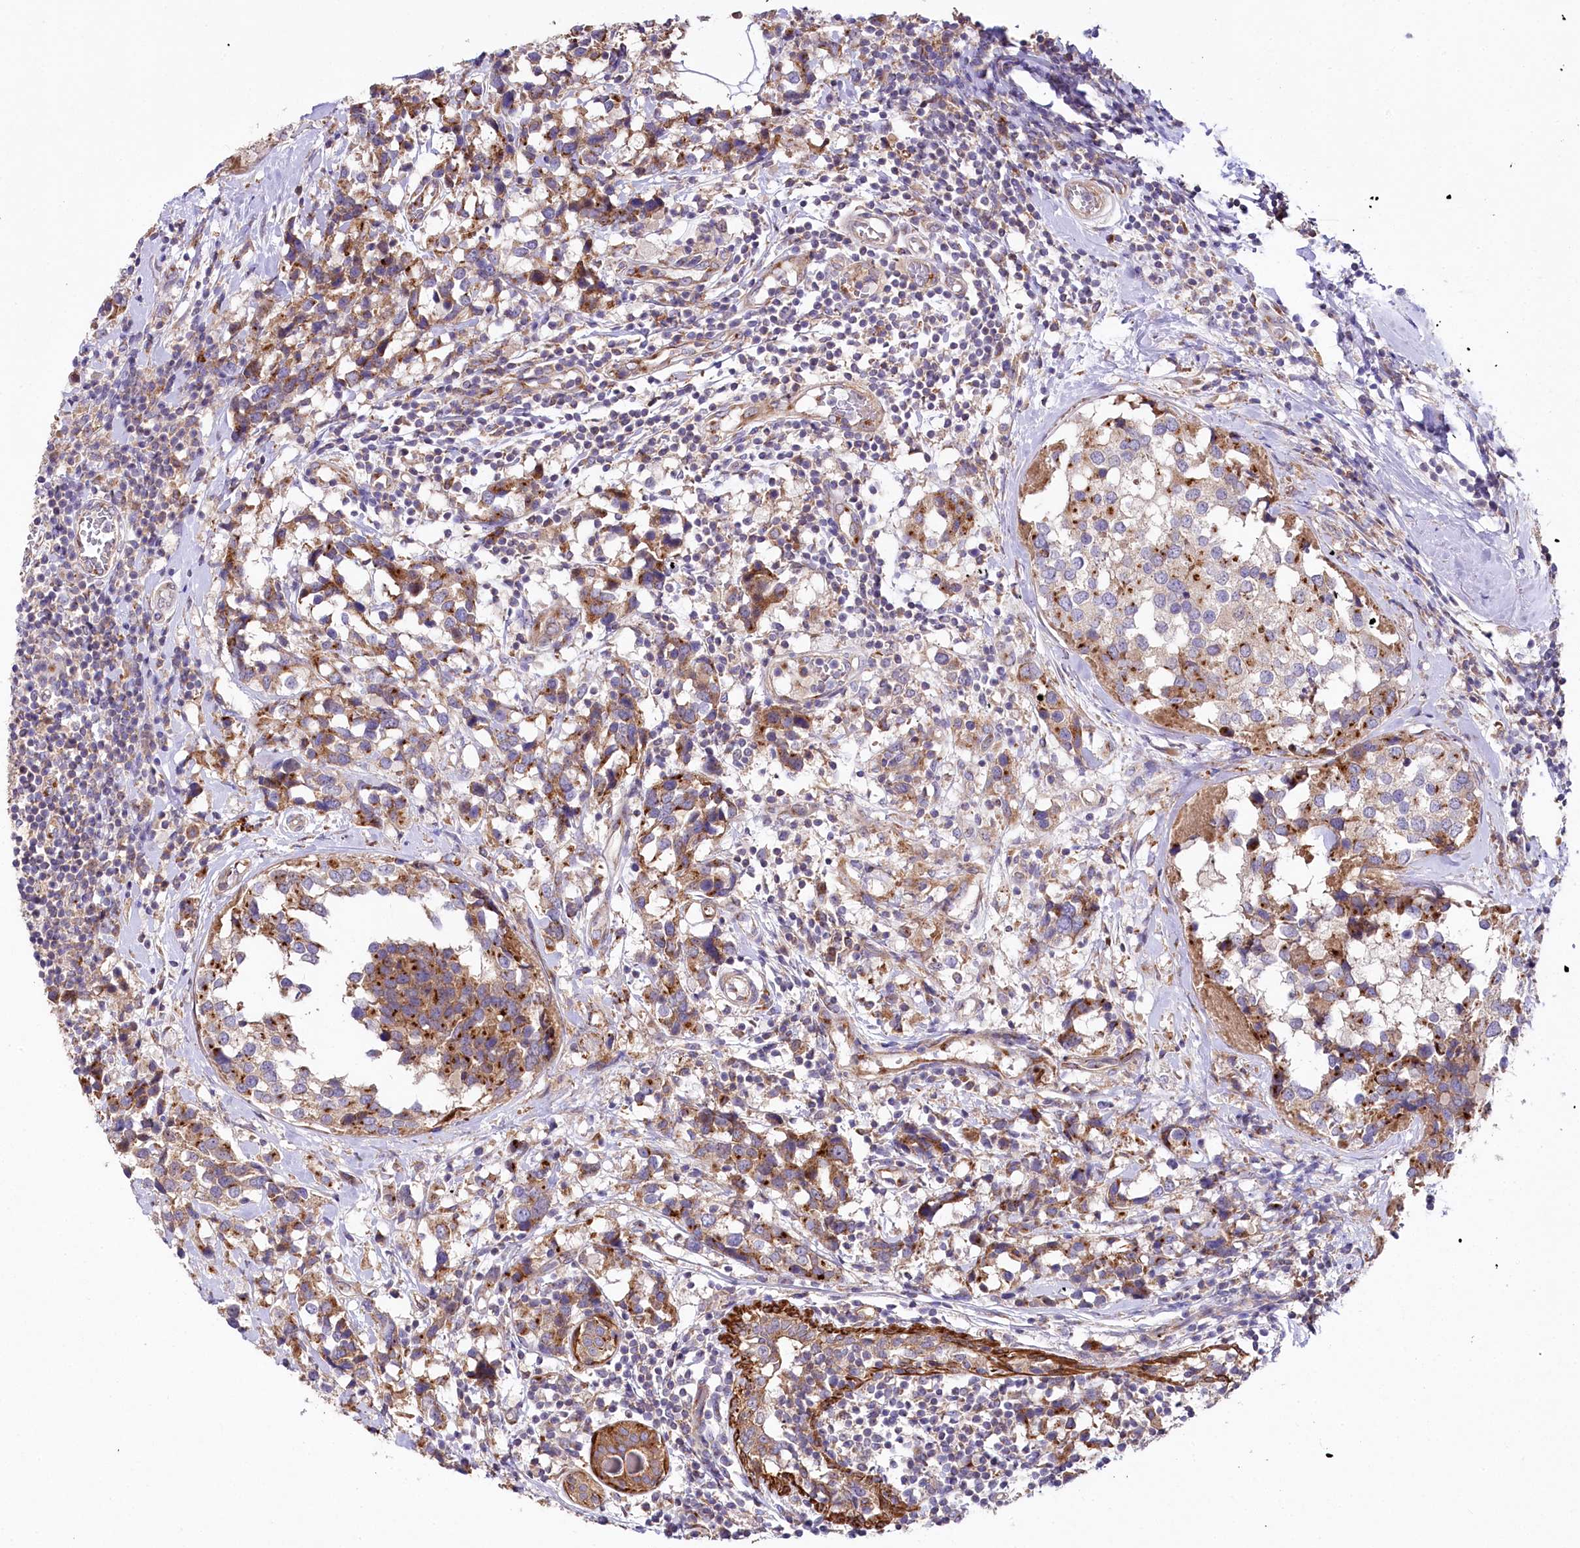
{"staining": {"intensity": "moderate", "quantity": ">75%", "location": "cytoplasmic/membranous"}, "tissue": "breast cancer", "cell_type": "Tumor cells", "image_type": "cancer", "snomed": [{"axis": "morphology", "description": "Lobular carcinoma"}, {"axis": "topography", "description": "Breast"}], "caption": "Breast cancer (lobular carcinoma) stained with DAB (3,3'-diaminobenzidine) immunohistochemistry (IHC) exhibits medium levels of moderate cytoplasmic/membranous staining in approximately >75% of tumor cells.", "gene": "STX6", "patient": {"sex": "female", "age": 59}}